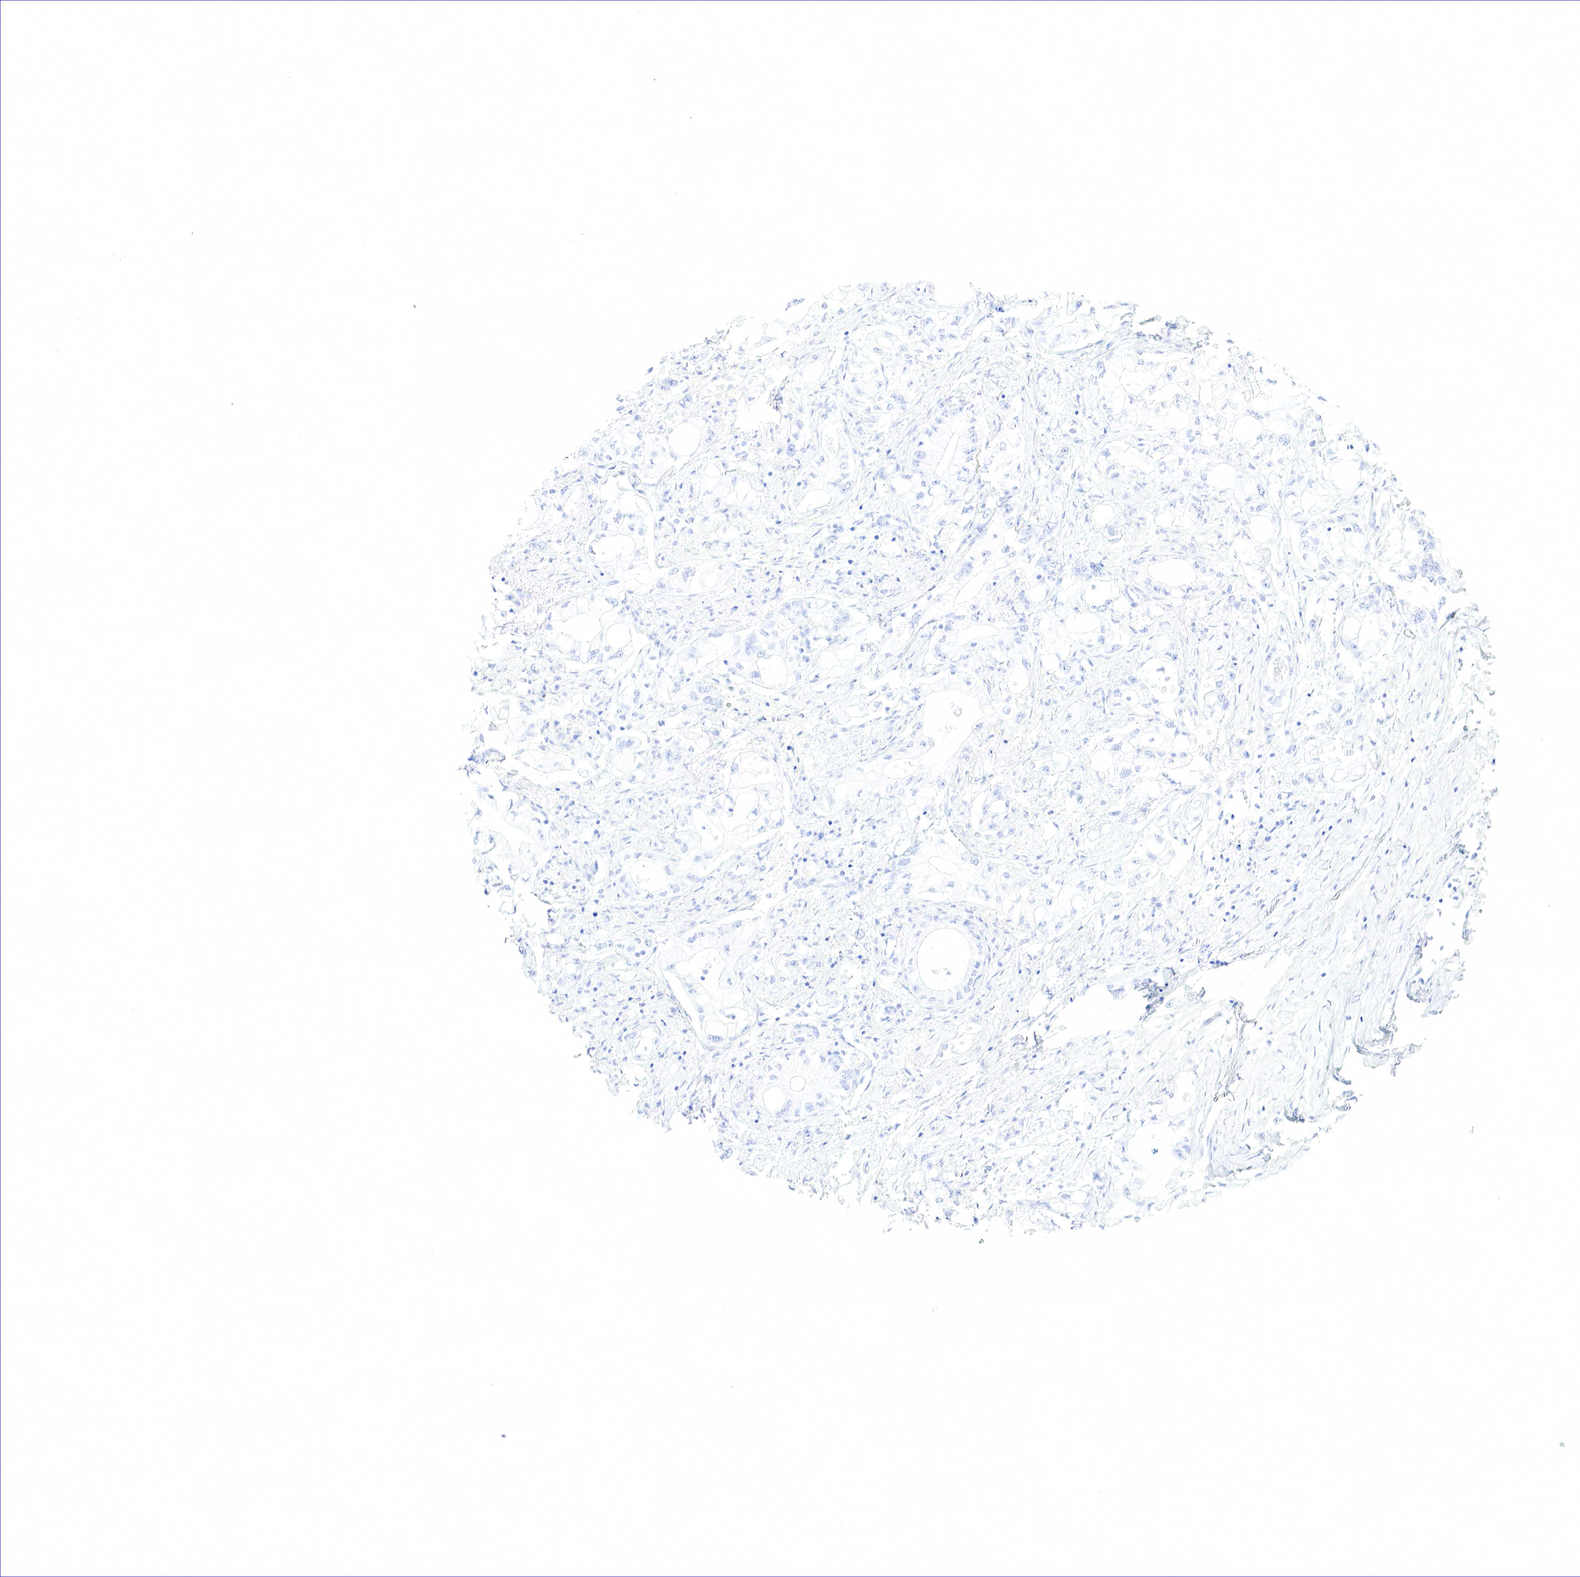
{"staining": {"intensity": "negative", "quantity": "none", "location": "none"}, "tissue": "pancreatic cancer", "cell_type": "Tumor cells", "image_type": "cancer", "snomed": [{"axis": "morphology", "description": "Adenocarcinoma, NOS"}, {"axis": "topography", "description": "Pancreas"}], "caption": "Tumor cells are negative for brown protein staining in pancreatic cancer (adenocarcinoma).", "gene": "TNFRSF8", "patient": {"sex": "male", "age": 79}}